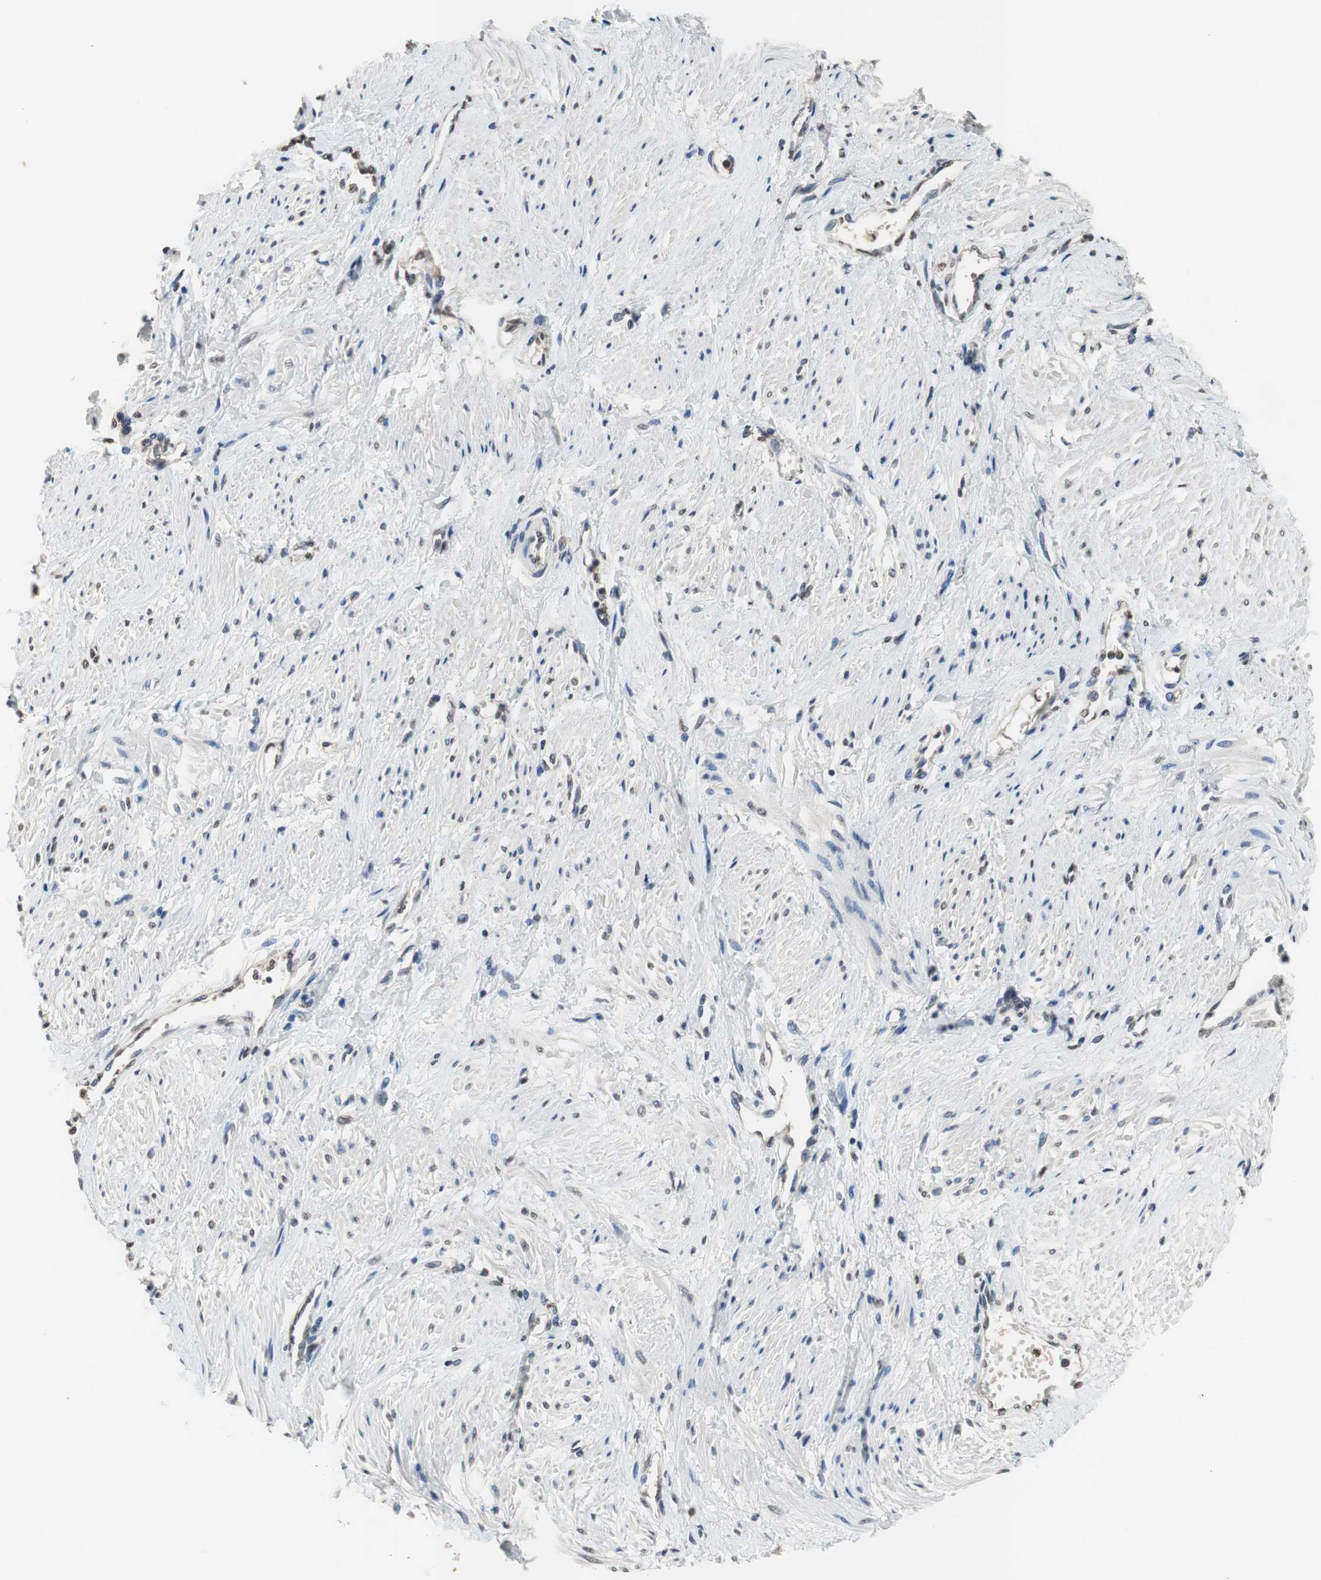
{"staining": {"intensity": "weak", "quantity": ">75%", "location": "cytoplasmic/membranous,nuclear"}, "tissue": "smooth muscle", "cell_type": "Smooth muscle cells", "image_type": "normal", "snomed": [{"axis": "morphology", "description": "Normal tissue, NOS"}, {"axis": "topography", "description": "Smooth muscle"}, {"axis": "topography", "description": "Uterus"}], "caption": "Protein staining of normal smooth muscle displays weak cytoplasmic/membranous,nuclear positivity in approximately >75% of smooth muscle cells.", "gene": "GCLC", "patient": {"sex": "female", "age": 39}}